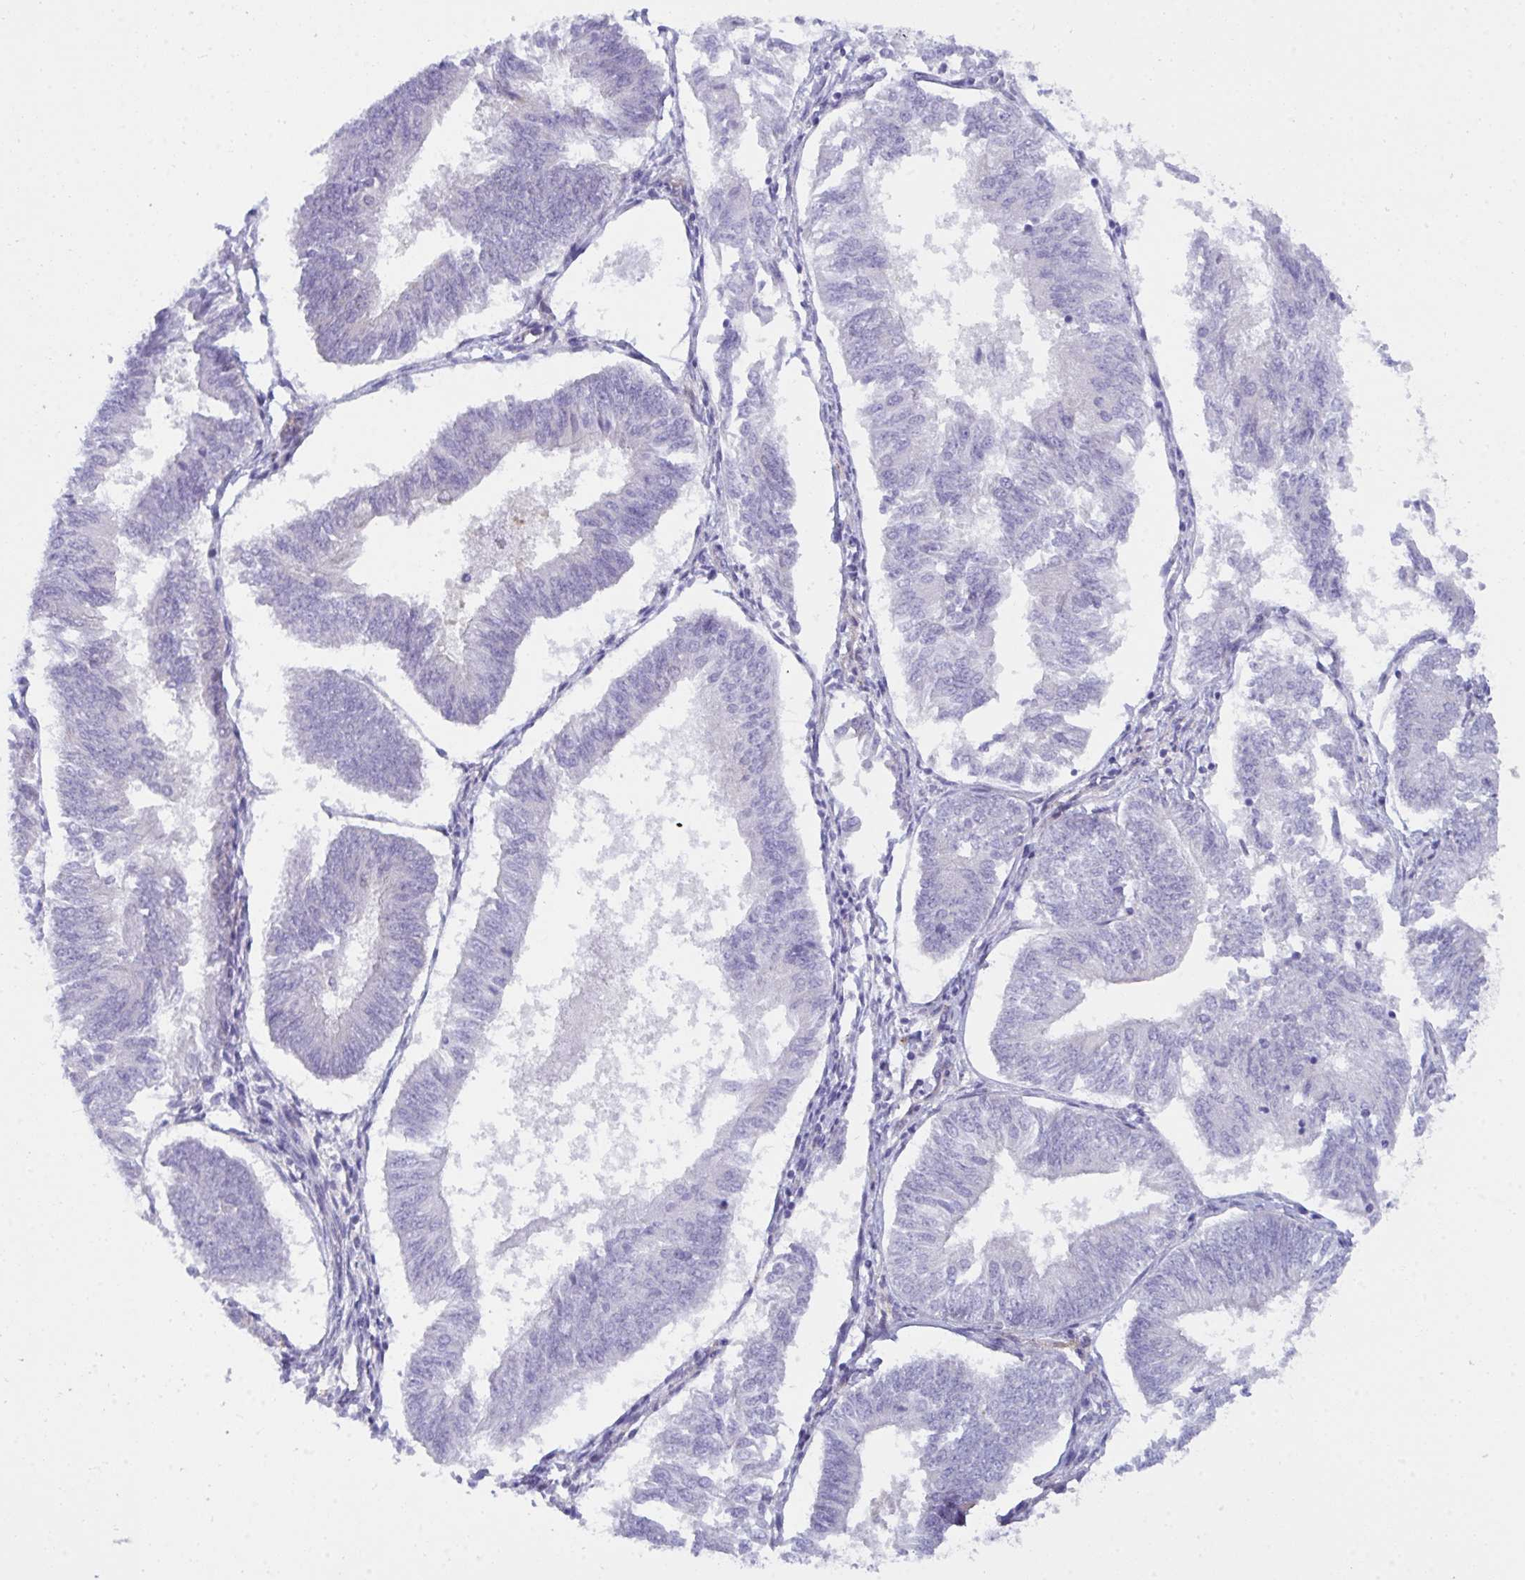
{"staining": {"intensity": "negative", "quantity": "none", "location": "none"}, "tissue": "endometrial cancer", "cell_type": "Tumor cells", "image_type": "cancer", "snomed": [{"axis": "morphology", "description": "Adenocarcinoma, NOS"}, {"axis": "topography", "description": "Endometrium"}], "caption": "Histopathology image shows no protein positivity in tumor cells of endometrial adenocarcinoma tissue.", "gene": "GAB1", "patient": {"sex": "female", "age": 58}}